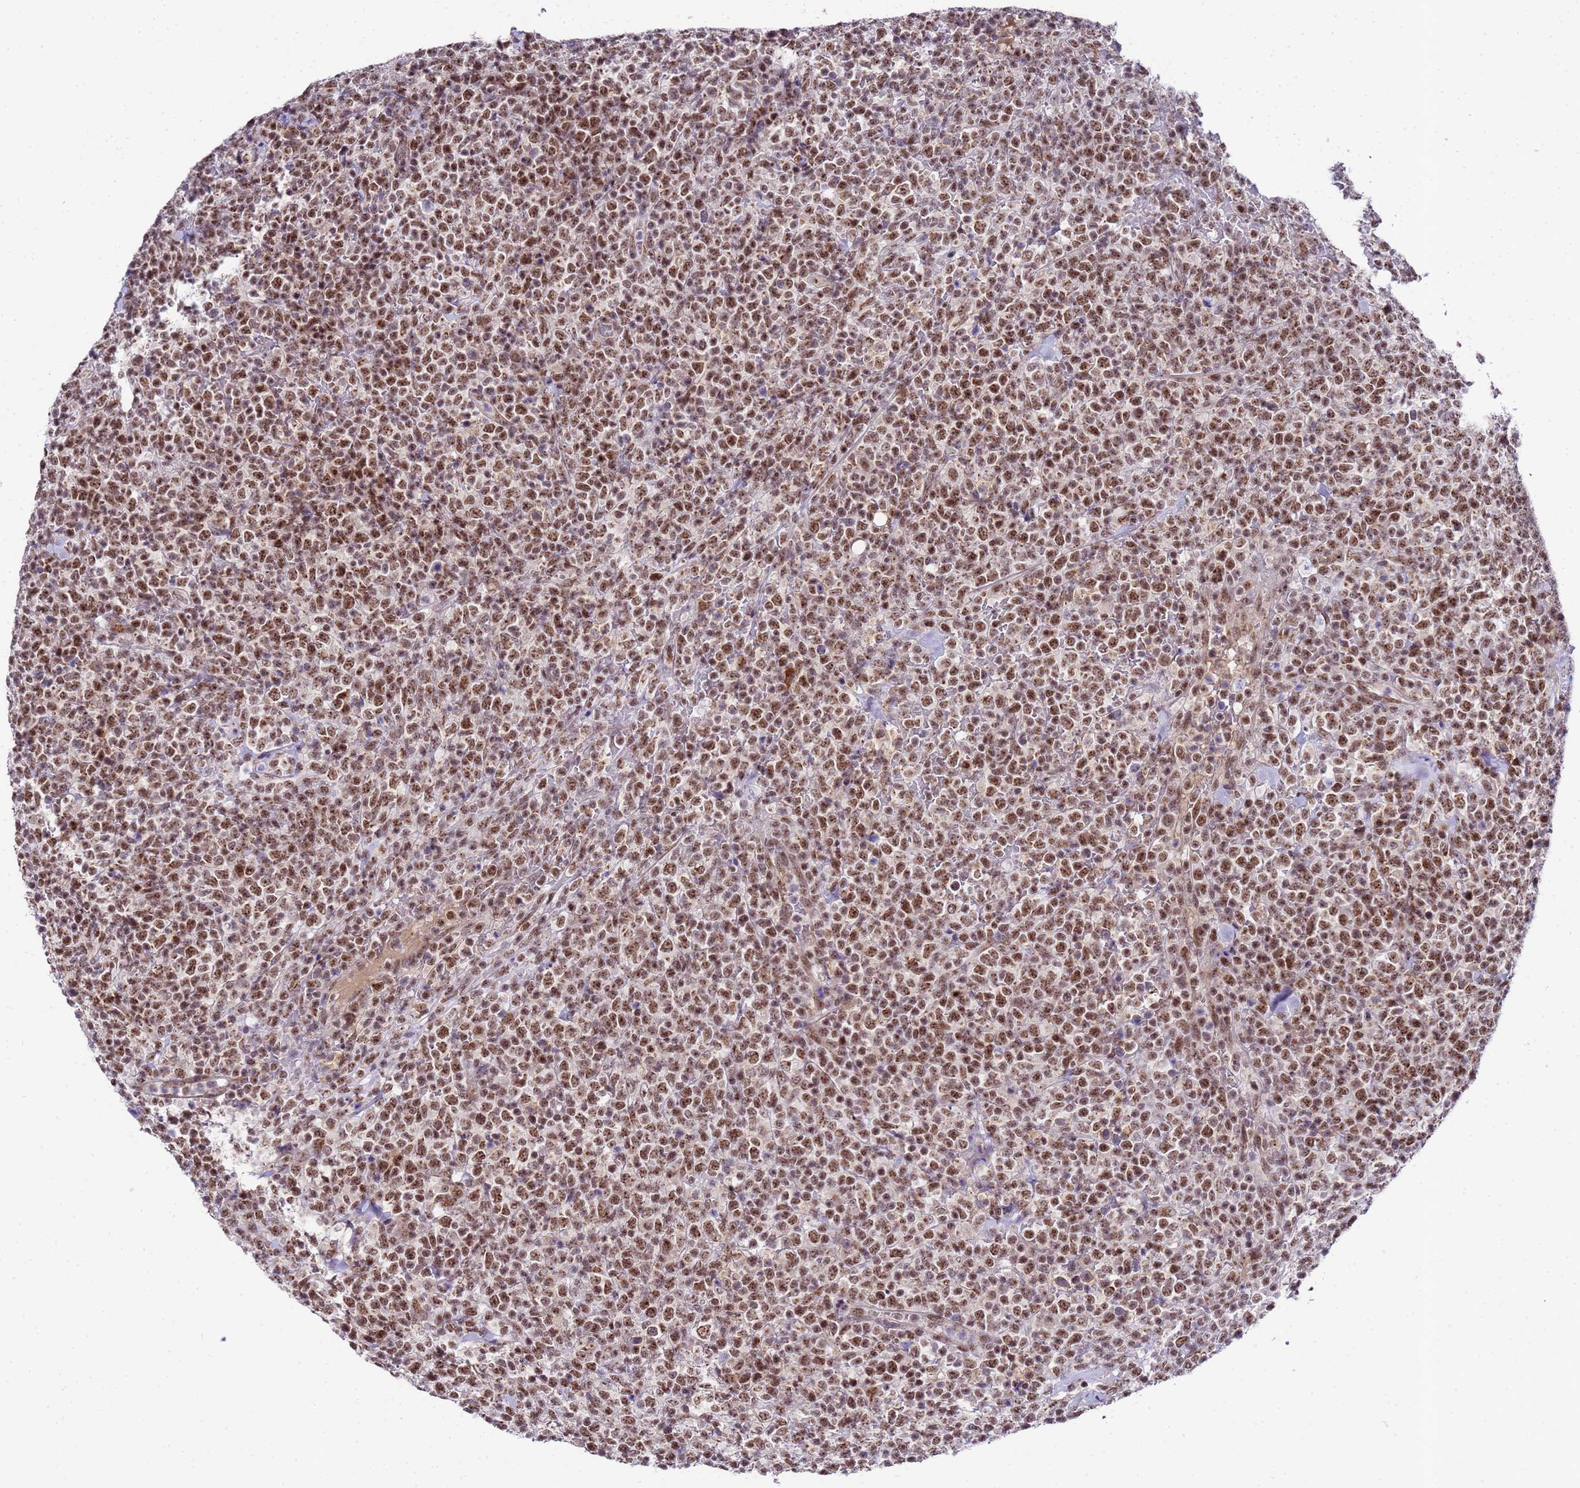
{"staining": {"intensity": "moderate", "quantity": ">75%", "location": "nuclear"}, "tissue": "lymphoma", "cell_type": "Tumor cells", "image_type": "cancer", "snomed": [{"axis": "morphology", "description": "Malignant lymphoma, non-Hodgkin's type, High grade"}, {"axis": "topography", "description": "Colon"}], "caption": "Immunohistochemical staining of human lymphoma exhibits moderate nuclear protein staining in about >75% of tumor cells.", "gene": "C19orf47", "patient": {"sex": "female", "age": 53}}